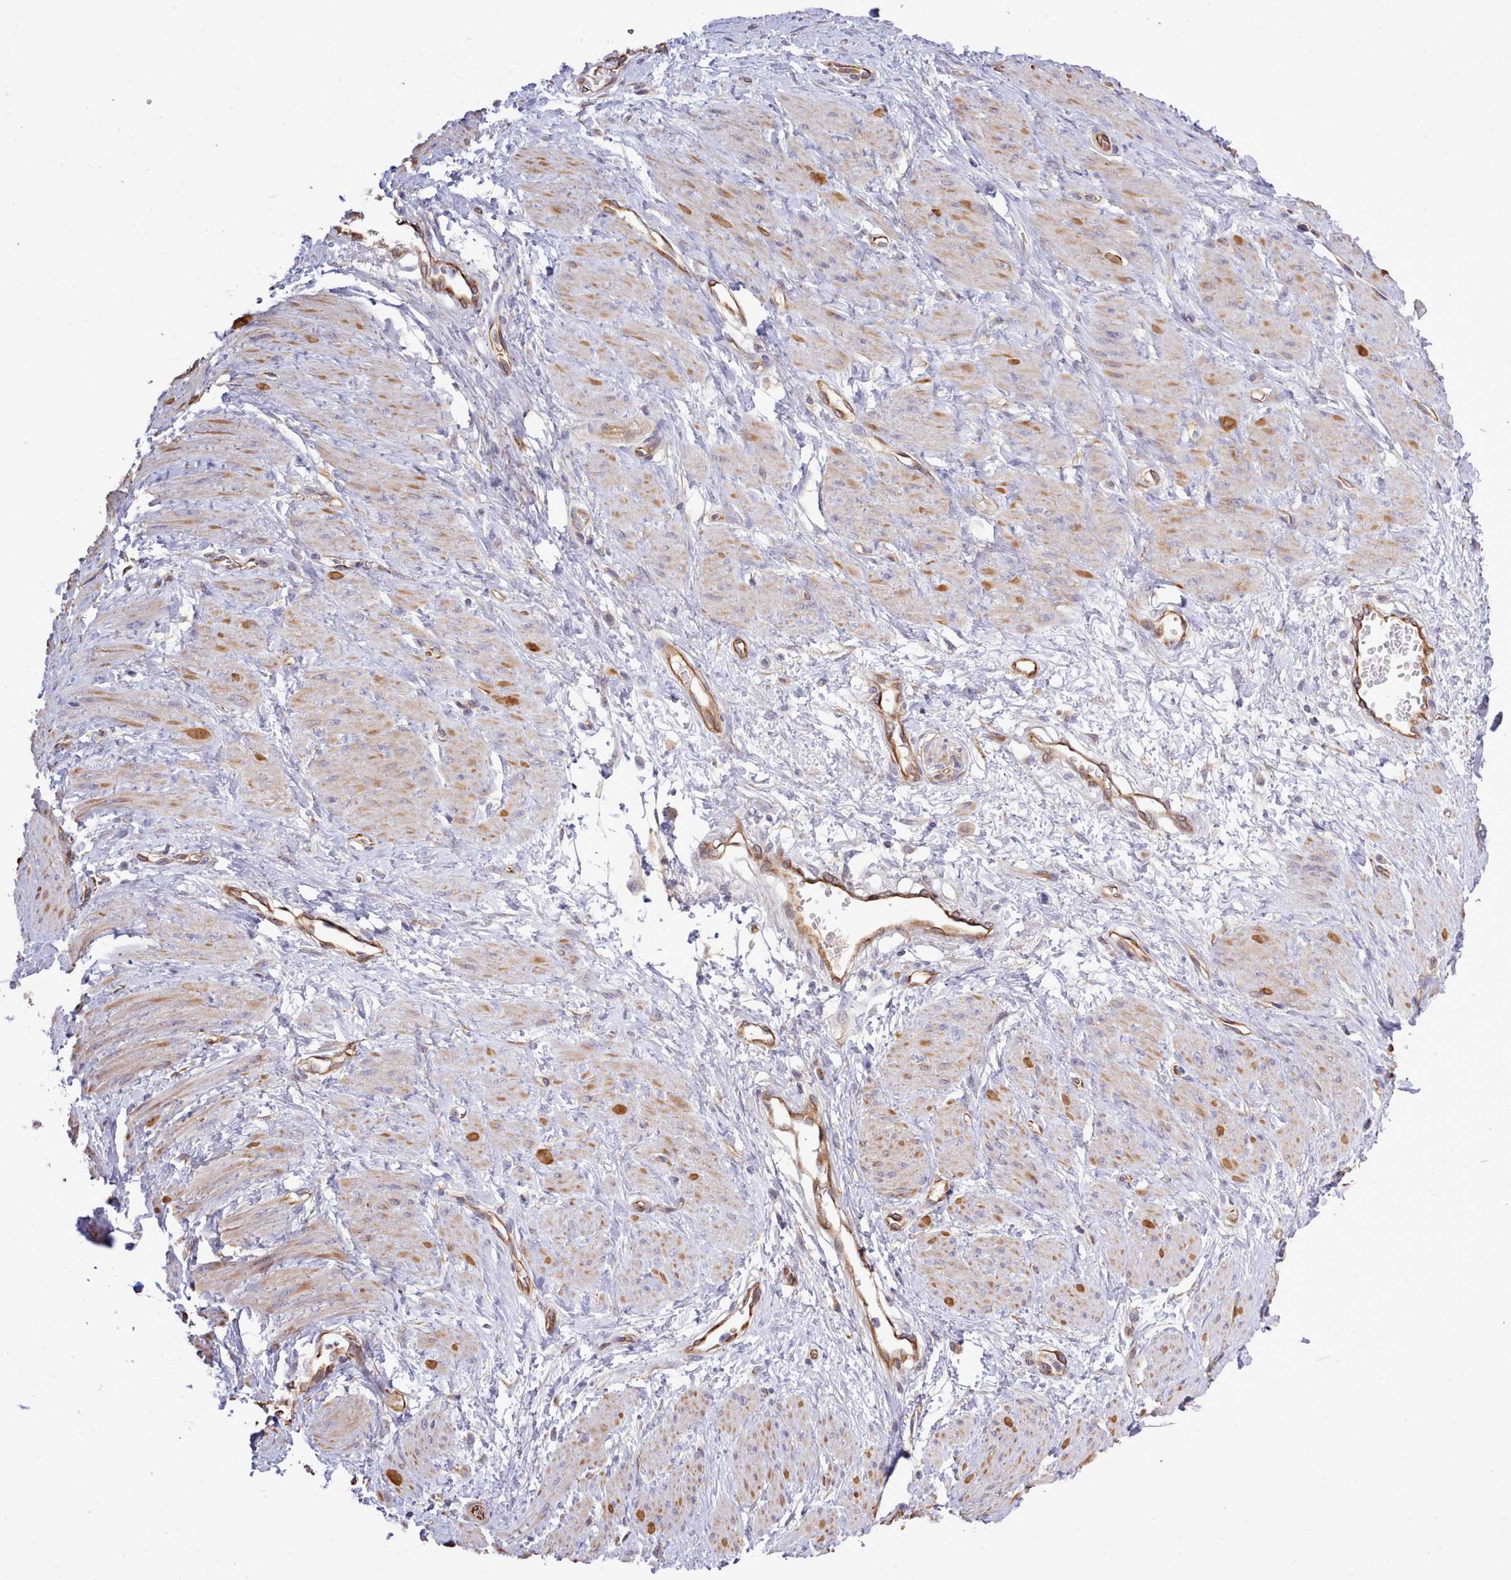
{"staining": {"intensity": "moderate", "quantity": "<25%", "location": "cytoplasmic/membranous"}, "tissue": "smooth muscle", "cell_type": "Smooth muscle cells", "image_type": "normal", "snomed": [{"axis": "morphology", "description": "Normal tissue, NOS"}, {"axis": "topography", "description": "Smooth muscle"}, {"axis": "topography", "description": "Uterus"}], "caption": "Brown immunohistochemical staining in benign smooth muscle demonstrates moderate cytoplasmic/membranous expression in approximately <25% of smooth muscle cells. (DAB (3,3'-diaminobenzidine) = brown stain, brightfield microscopy at high magnification).", "gene": "ZC3H13", "patient": {"sex": "female", "age": 39}}